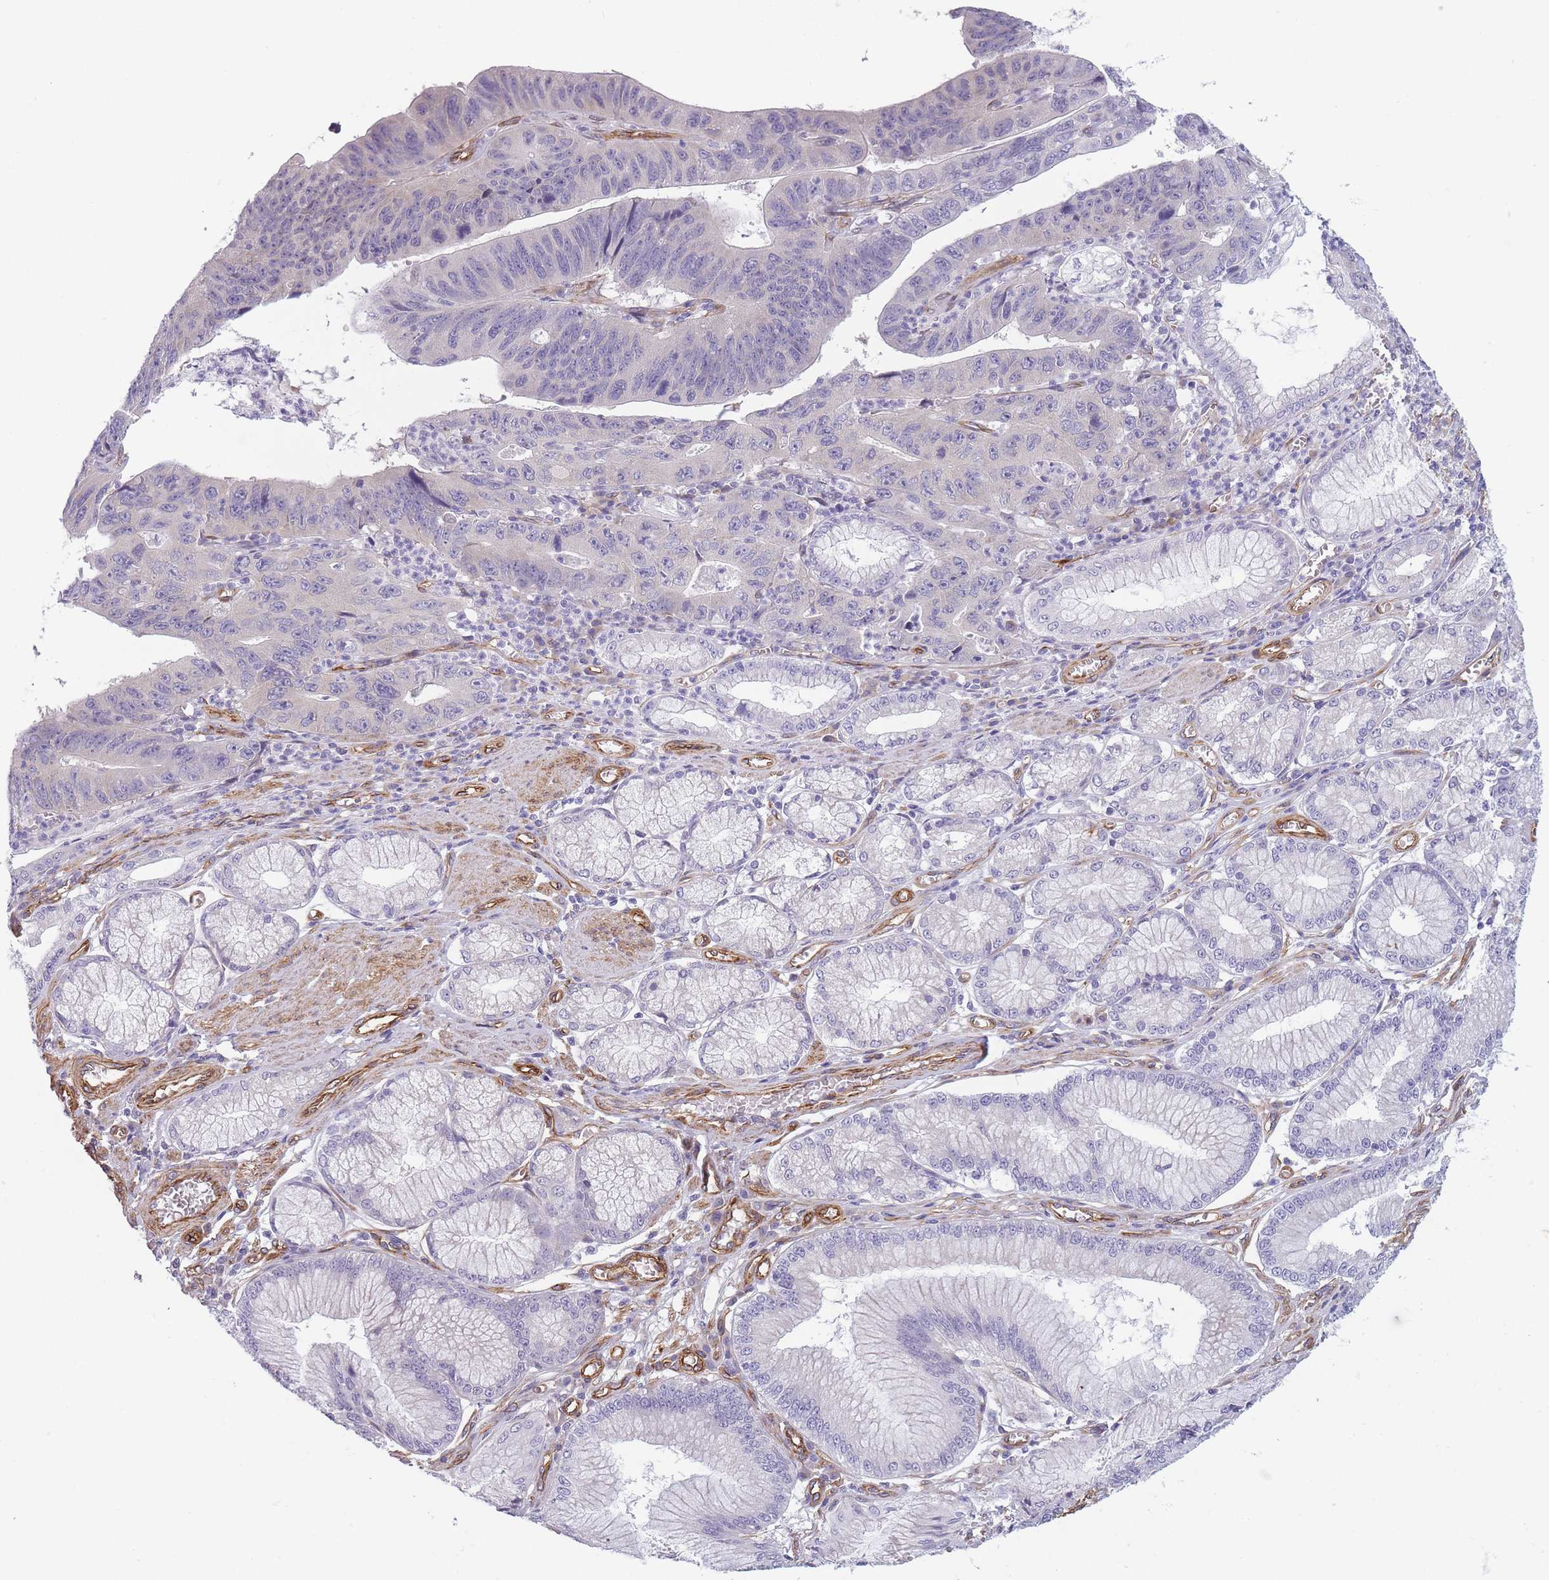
{"staining": {"intensity": "negative", "quantity": "none", "location": "none"}, "tissue": "stomach cancer", "cell_type": "Tumor cells", "image_type": "cancer", "snomed": [{"axis": "morphology", "description": "Adenocarcinoma, NOS"}, {"axis": "topography", "description": "Stomach"}], "caption": "An image of human stomach cancer (adenocarcinoma) is negative for staining in tumor cells.", "gene": "OR6B3", "patient": {"sex": "male", "age": 59}}